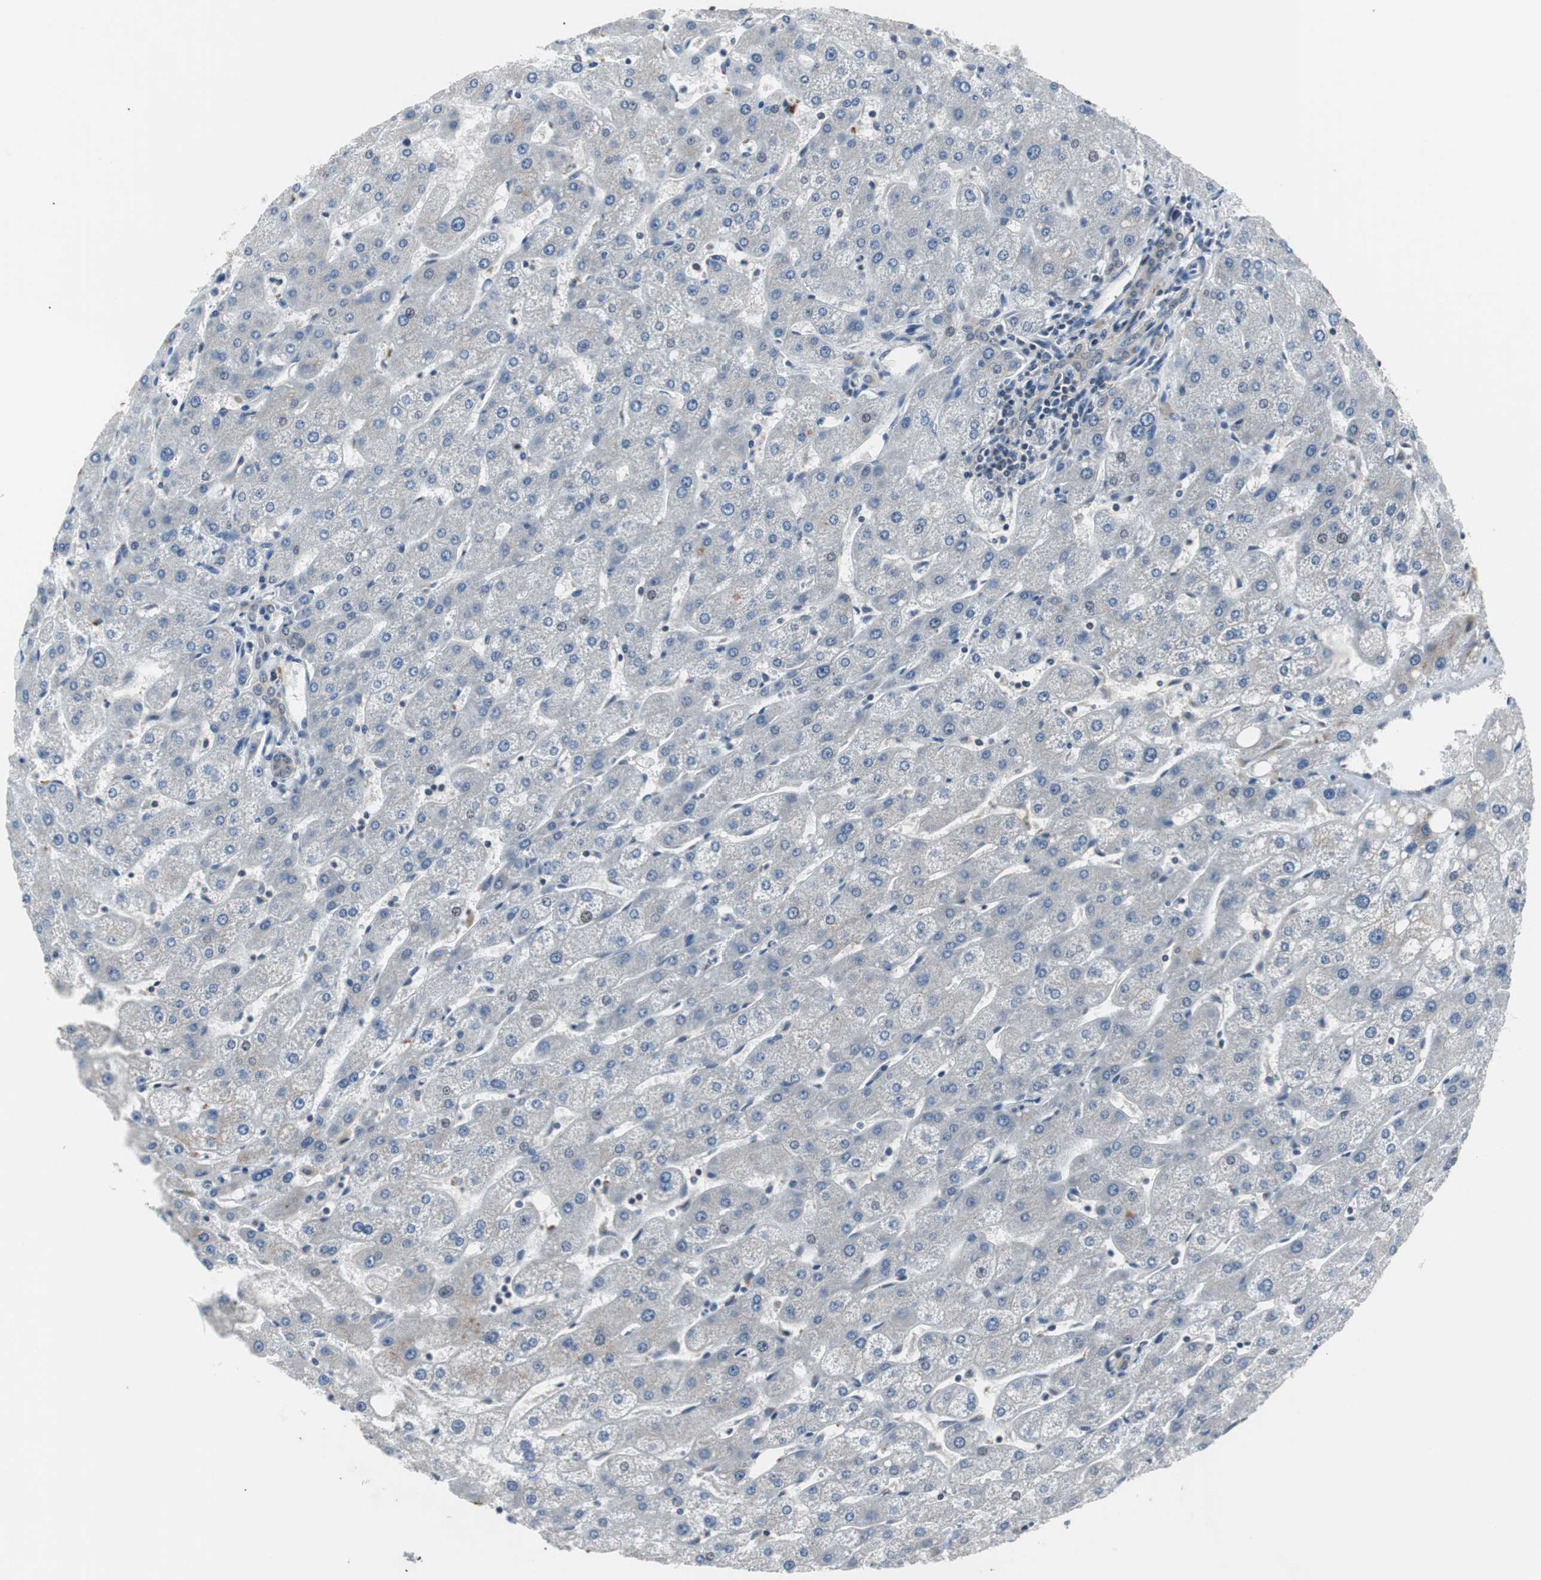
{"staining": {"intensity": "negative", "quantity": "none", "location": "none"}, "tissue": "liver", "cell_type": "Cholangiocytes", "image_type": "normal", "snomed": [{"axis": "morphology", "description": "Normal tissue, NOS"}, {"axis": "topography", "description": "Liver"}], "caption": "Immunohistochemical staining of unremarkable human liver reveals no significant expression in cholangiocytes. (DAB IHC, high magnification).", "gene": "SMAD1", "patient": {"sex": "male", "age": 67}}